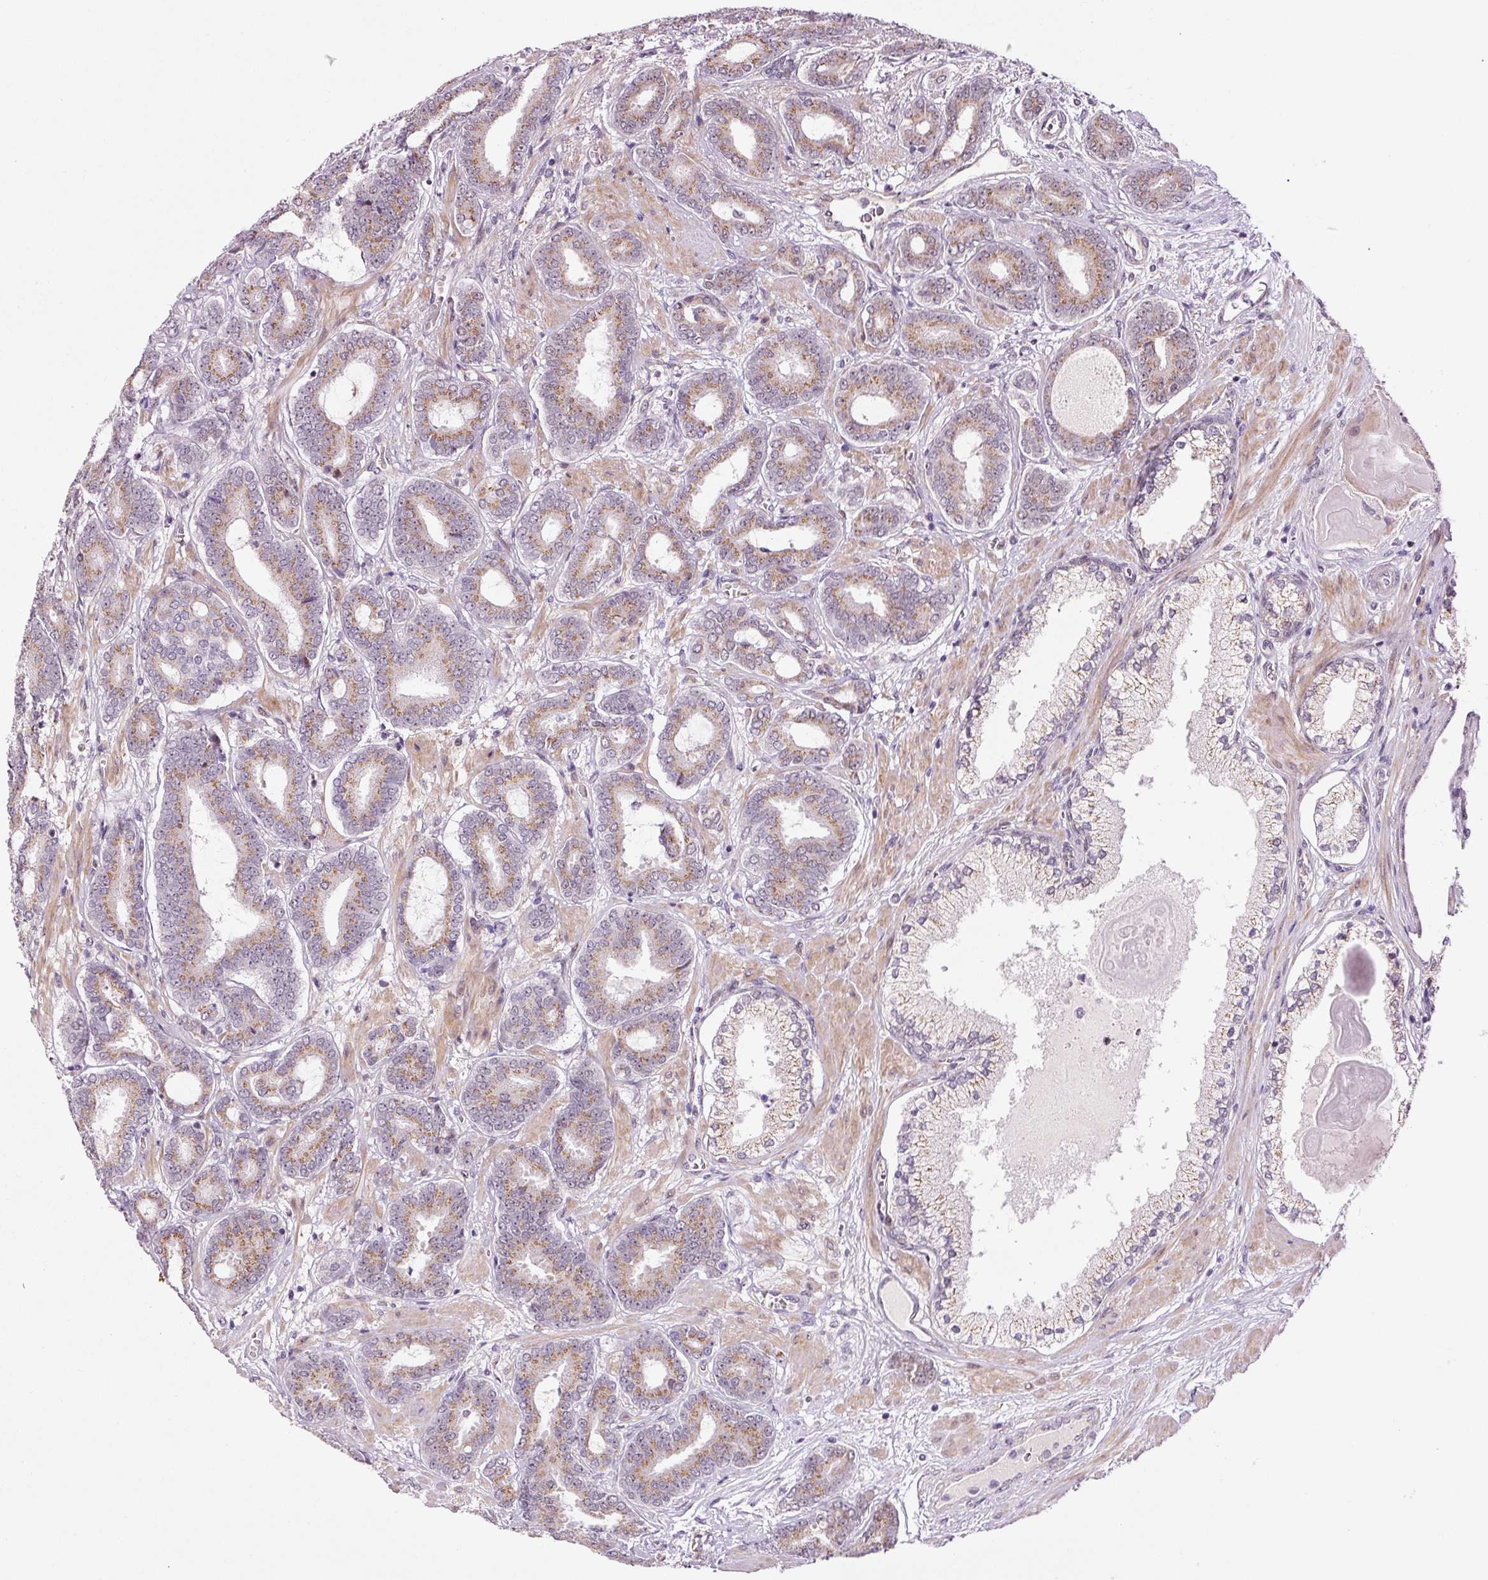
{"staining": {"intensity": "moderate", "quantity": ">75%", "location": "cytoplasmic/membranous"}, "tissue": "prostate cancer", "cell_type": "Tumor cells", "image_type": "cancer", "snomed": [{"axis": "morphology", "description": "Adenocarcinoma, Low grade"}, {"axis": "topography", "description": "Prostate and seminal vesicle, NOS"}], "caption": "Prostate cancer (low-grade adenocarcinoma) tissue reveals moderate cytoplasmic/membranous positivity in approximately >75% of tumor cells (brown staining indicates protein expression, while blue staining denotes nuclei).", "gene": "ANKRD20A1", "patient": {"sex": "male", "age": 61}}